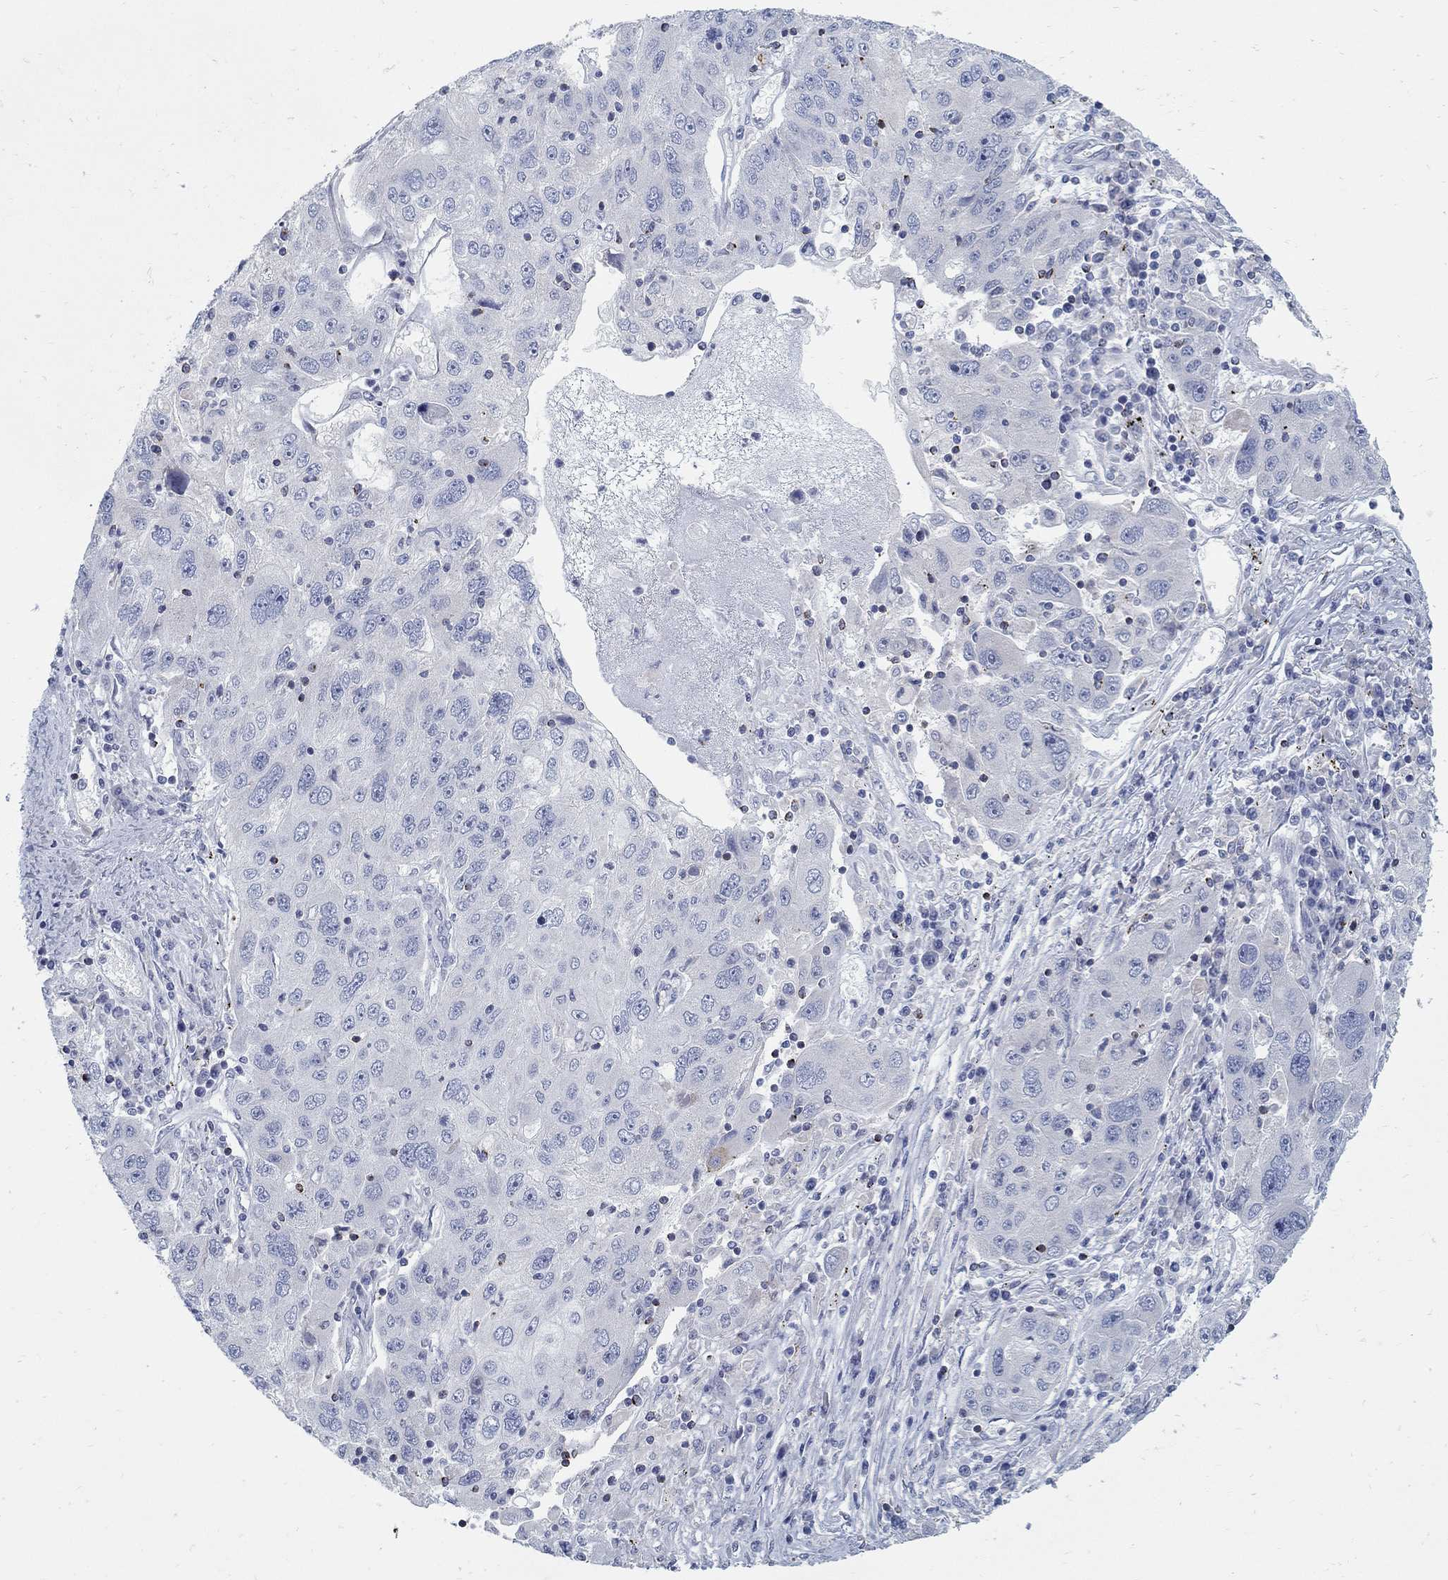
{"staining": {"intensity": "negative", "quantity": "none", "location": "none"}, "tissue": "stomach cancer", "cell_type": "Tumor cells", "image_type": "cancer", "snomed": [{"axis": "morphology", "description": "Adenocarcinoma, NOS"}, {"axis": "topography", "description": "Stomach"}], "caption": "Stomach cancer was stained to show a protein in brown. There is no significant positivity in tumor cells.", "gene": "ANO7", "patient": {"sex": "male", "age": 56}}